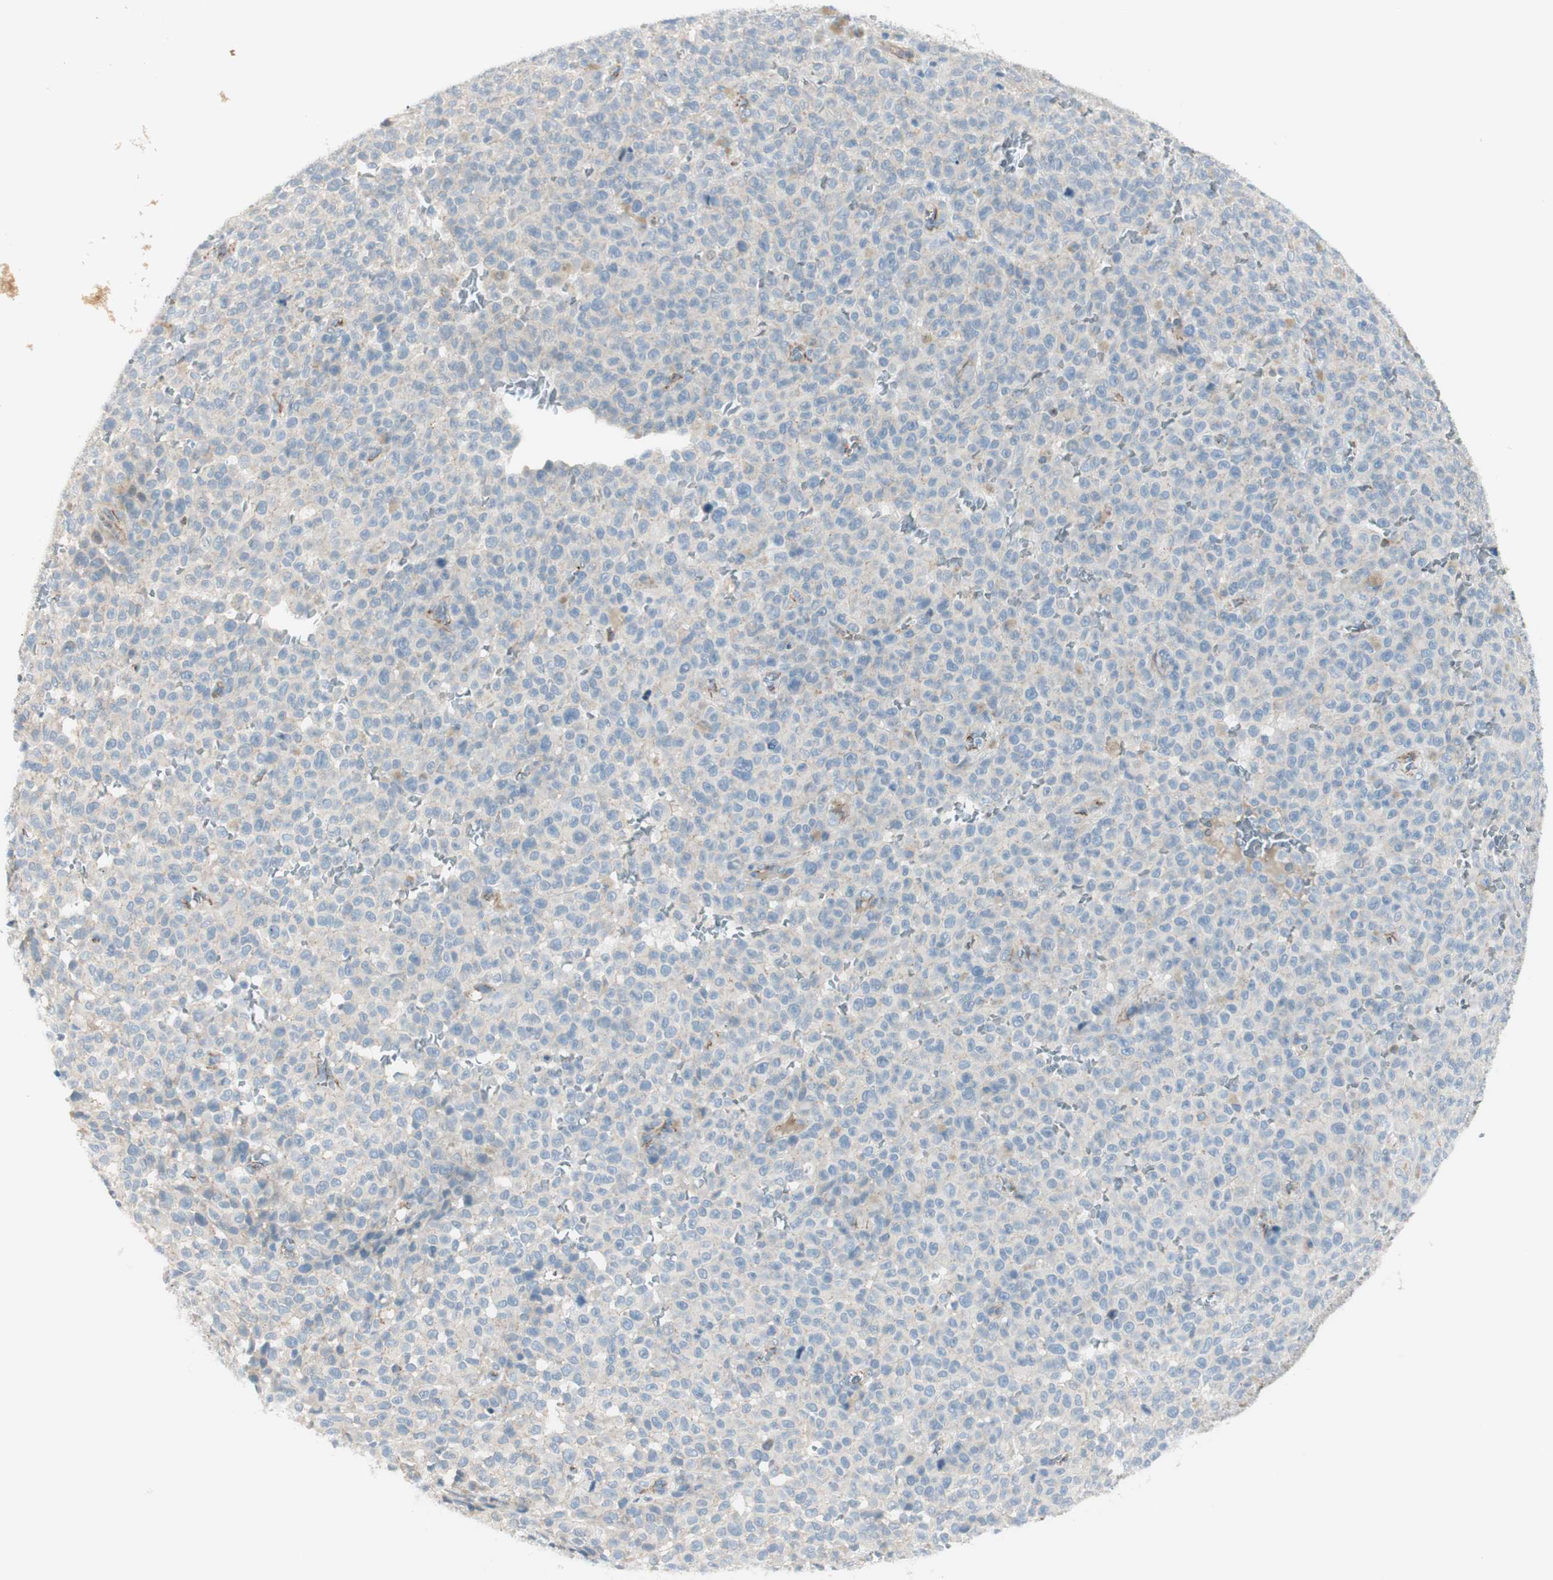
{"staining": {"intensity": "weak", "quantity": ">75%", "location": "cytoplasmic/membranous"}, "tissue": "melanoma", "cell_type": "Tumor cells", "image_type": "cancer", "snomed": [{"axis": "morphology", "description": "Malignant melanoma, NOS"}, {"axis": "topography", "description": "Skin"}], "caption": "Weak cytoplasmic/membranous staining for a protein is present in about >75% of tumor cells of melanoma using immunohistochemistry.", "gene": "TJP1", "patient": {"sex": "female", "age": 82}}